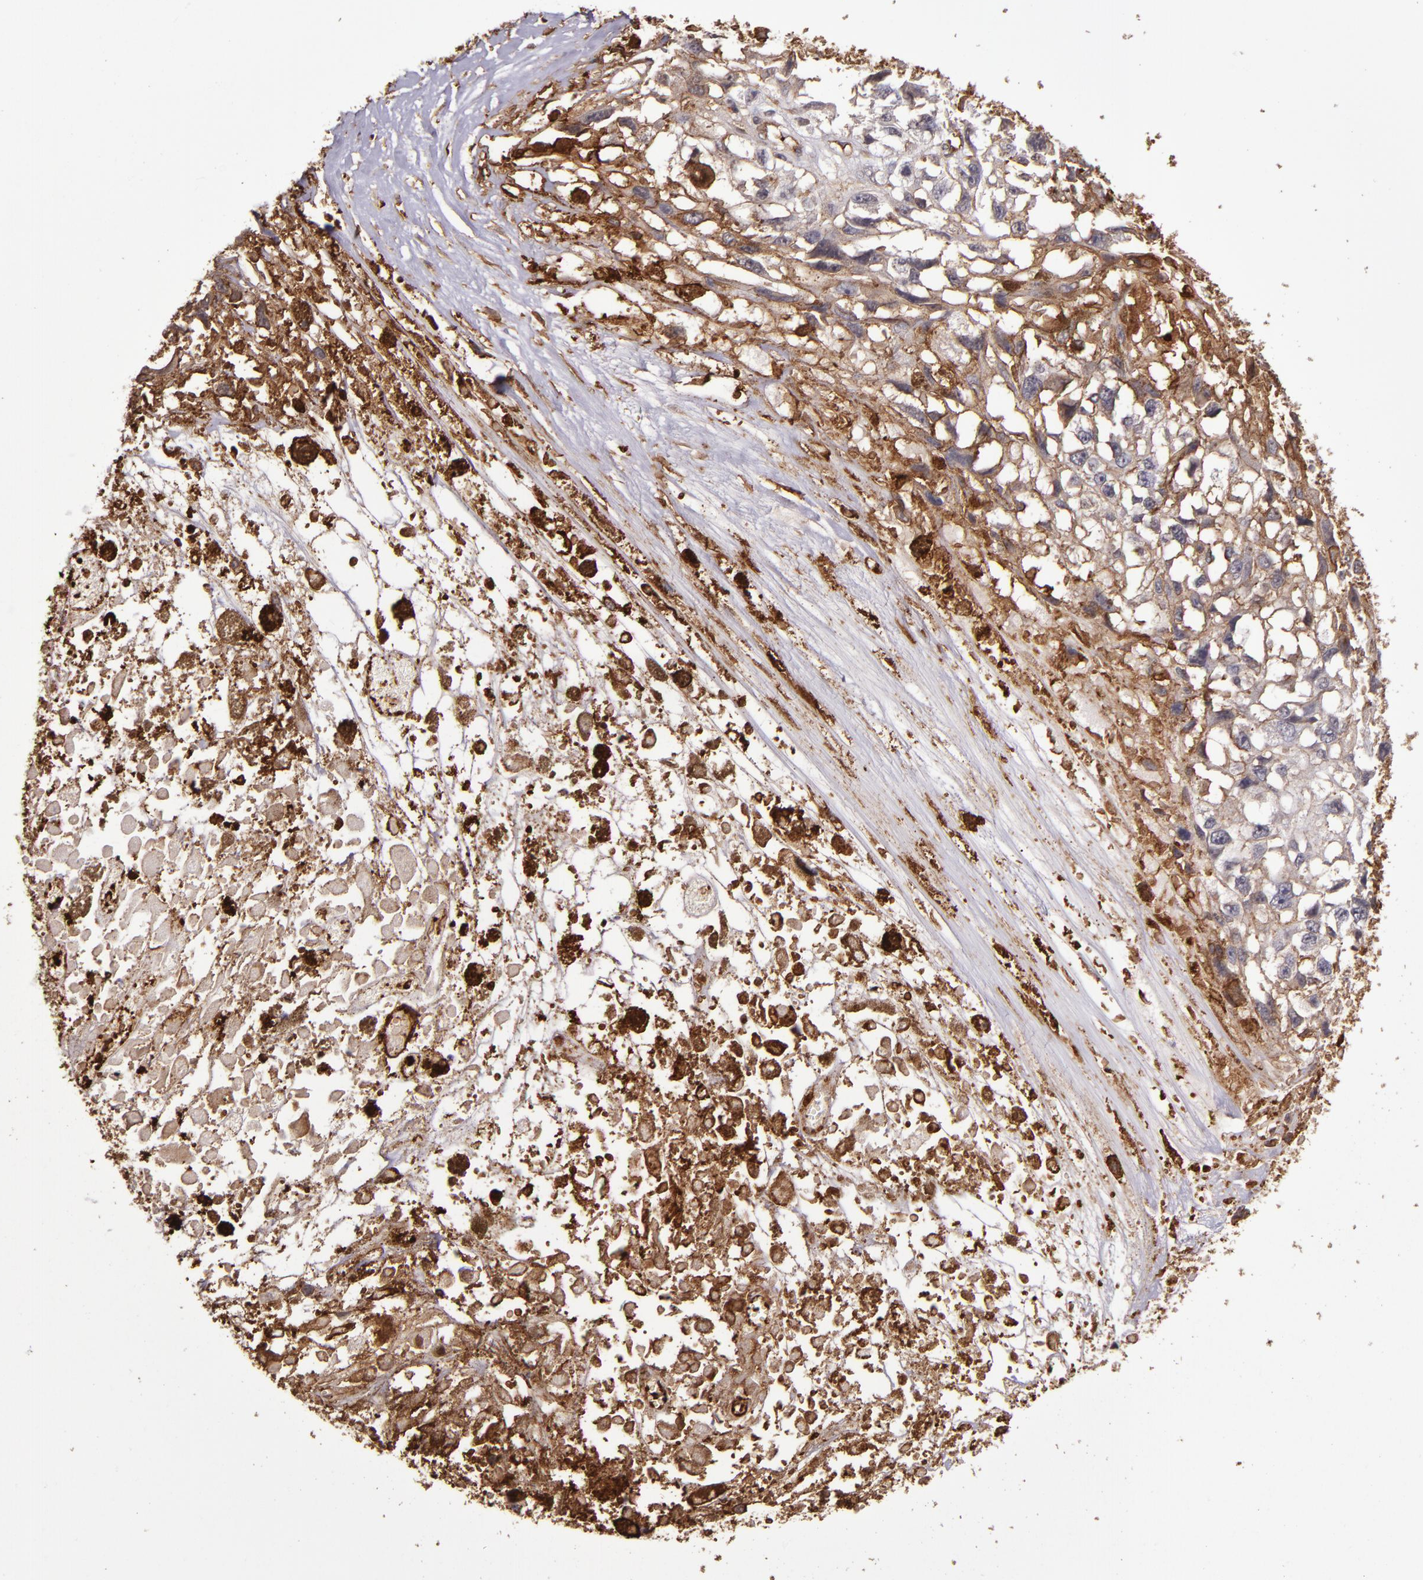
{"staining": {"intensity": "moderate", "quantity": "25%-75%", "location": "cytoplasmic/membranous"}, "tissue": "melanoma", "cell_type": "Tumor cells", "image_type": "cancer", "snomed": [{"axis": "morphology", "description": "Malignant melanoma, Metastatic site"}, {"axis": "topography", "description": "Lymph node"}], "caption": "A high-resolution histopathology image shows immunohistochemistry staining of malignant melanoma (metastatic site), which shows moderate cytoplasmic/membranous positivity in about 25%-75% of tumor cells.", "gene": "SLC2A3", "patient": {"sex": "male", "age": 59}}